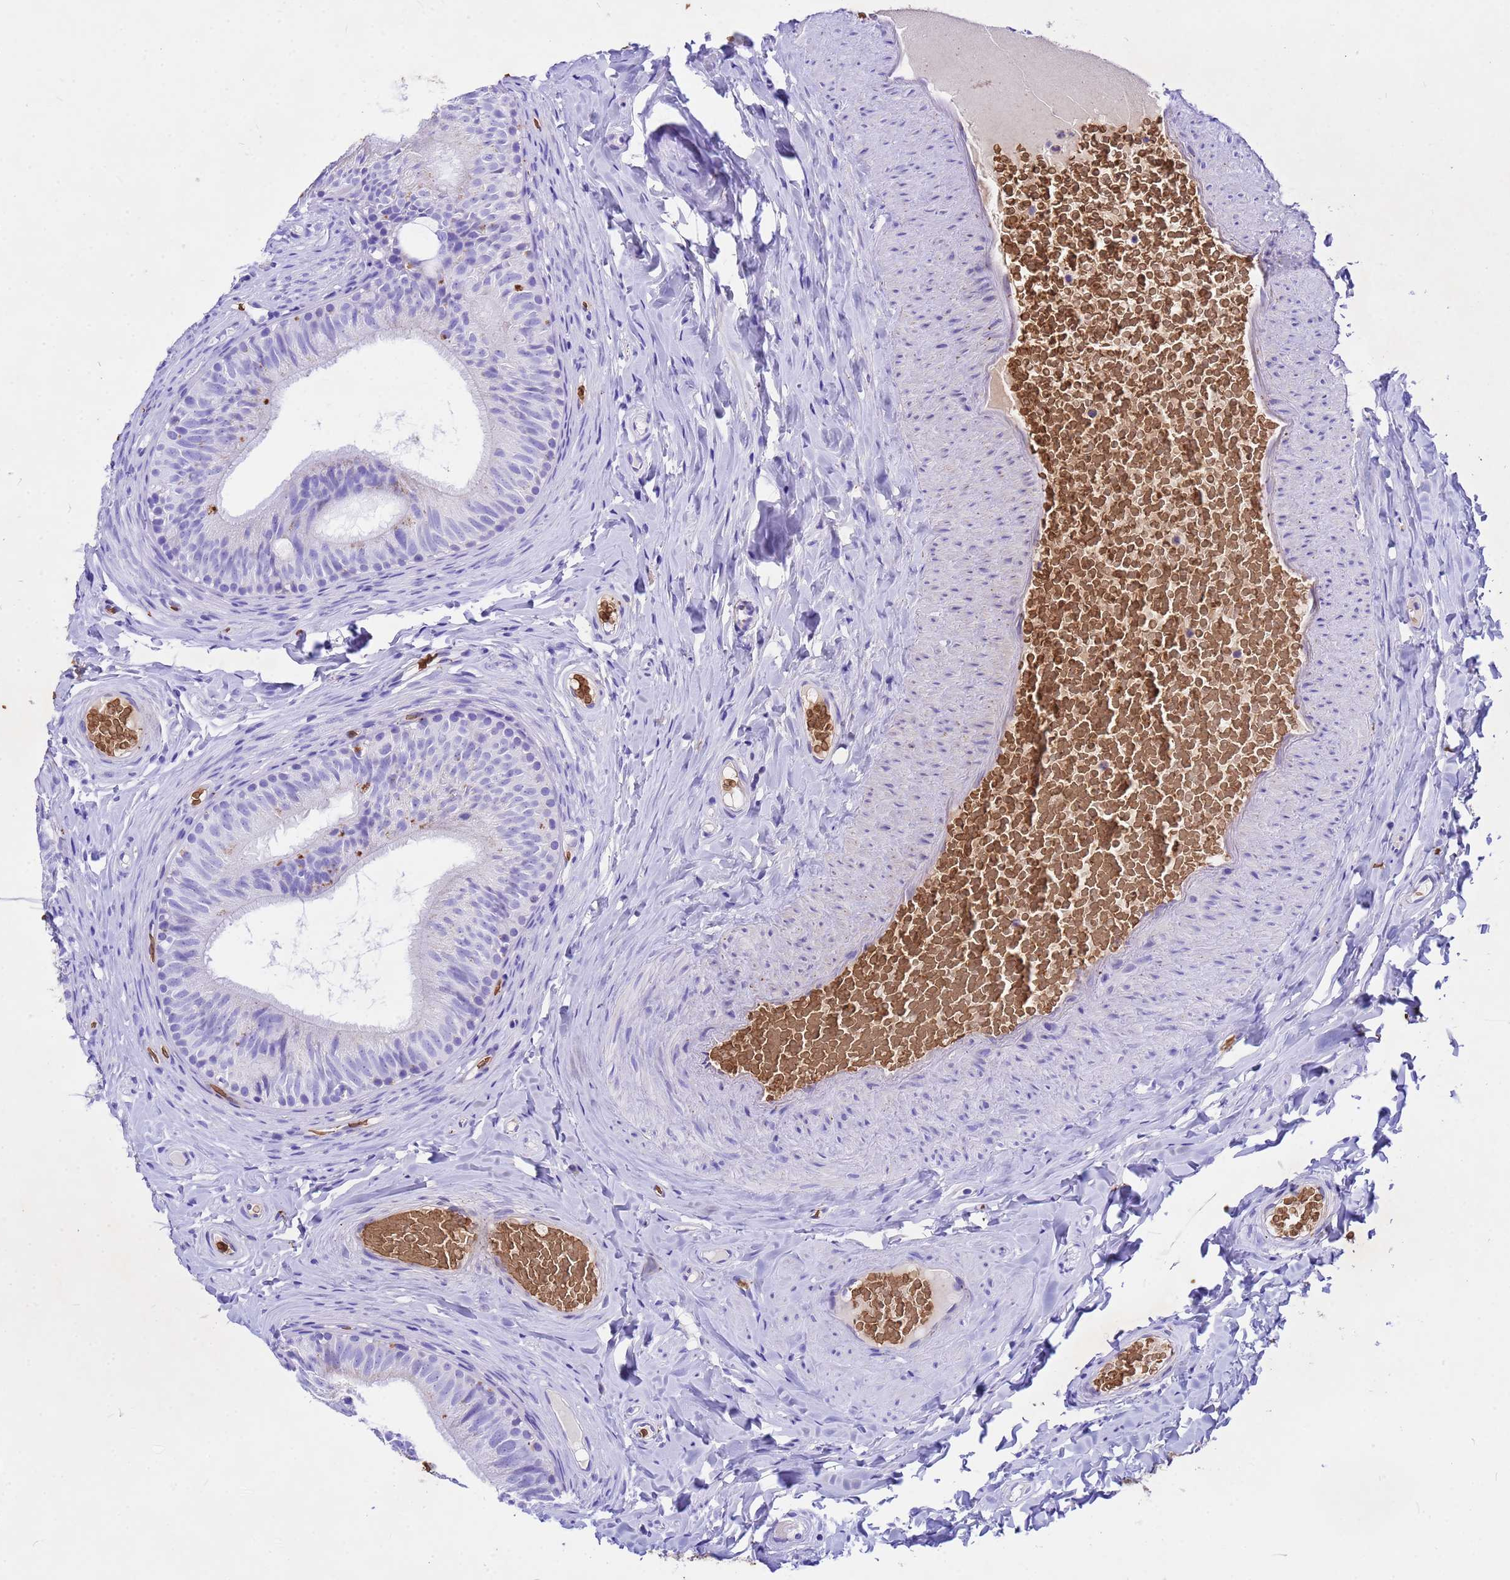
{"staining": {"intensity": "moderate", "quantity": "<25%", "location": "cytoplasmic/membranous"}, "tissue": "epididymis", "cell_type": "Glandular cells", "image_type": "normal", "snomed": [{"axis": "morphology", "description": "Normal tissue, NOS"}, {"axis": "topography", "description": "Epididymis"}], "caption": "A brown stain highlights moderate cytoplasmic/membranous positivity of a protein in glandular cells of benign epididymis.", "gene": "HBA1", "patient": {"sex": "male", "age": 34}}